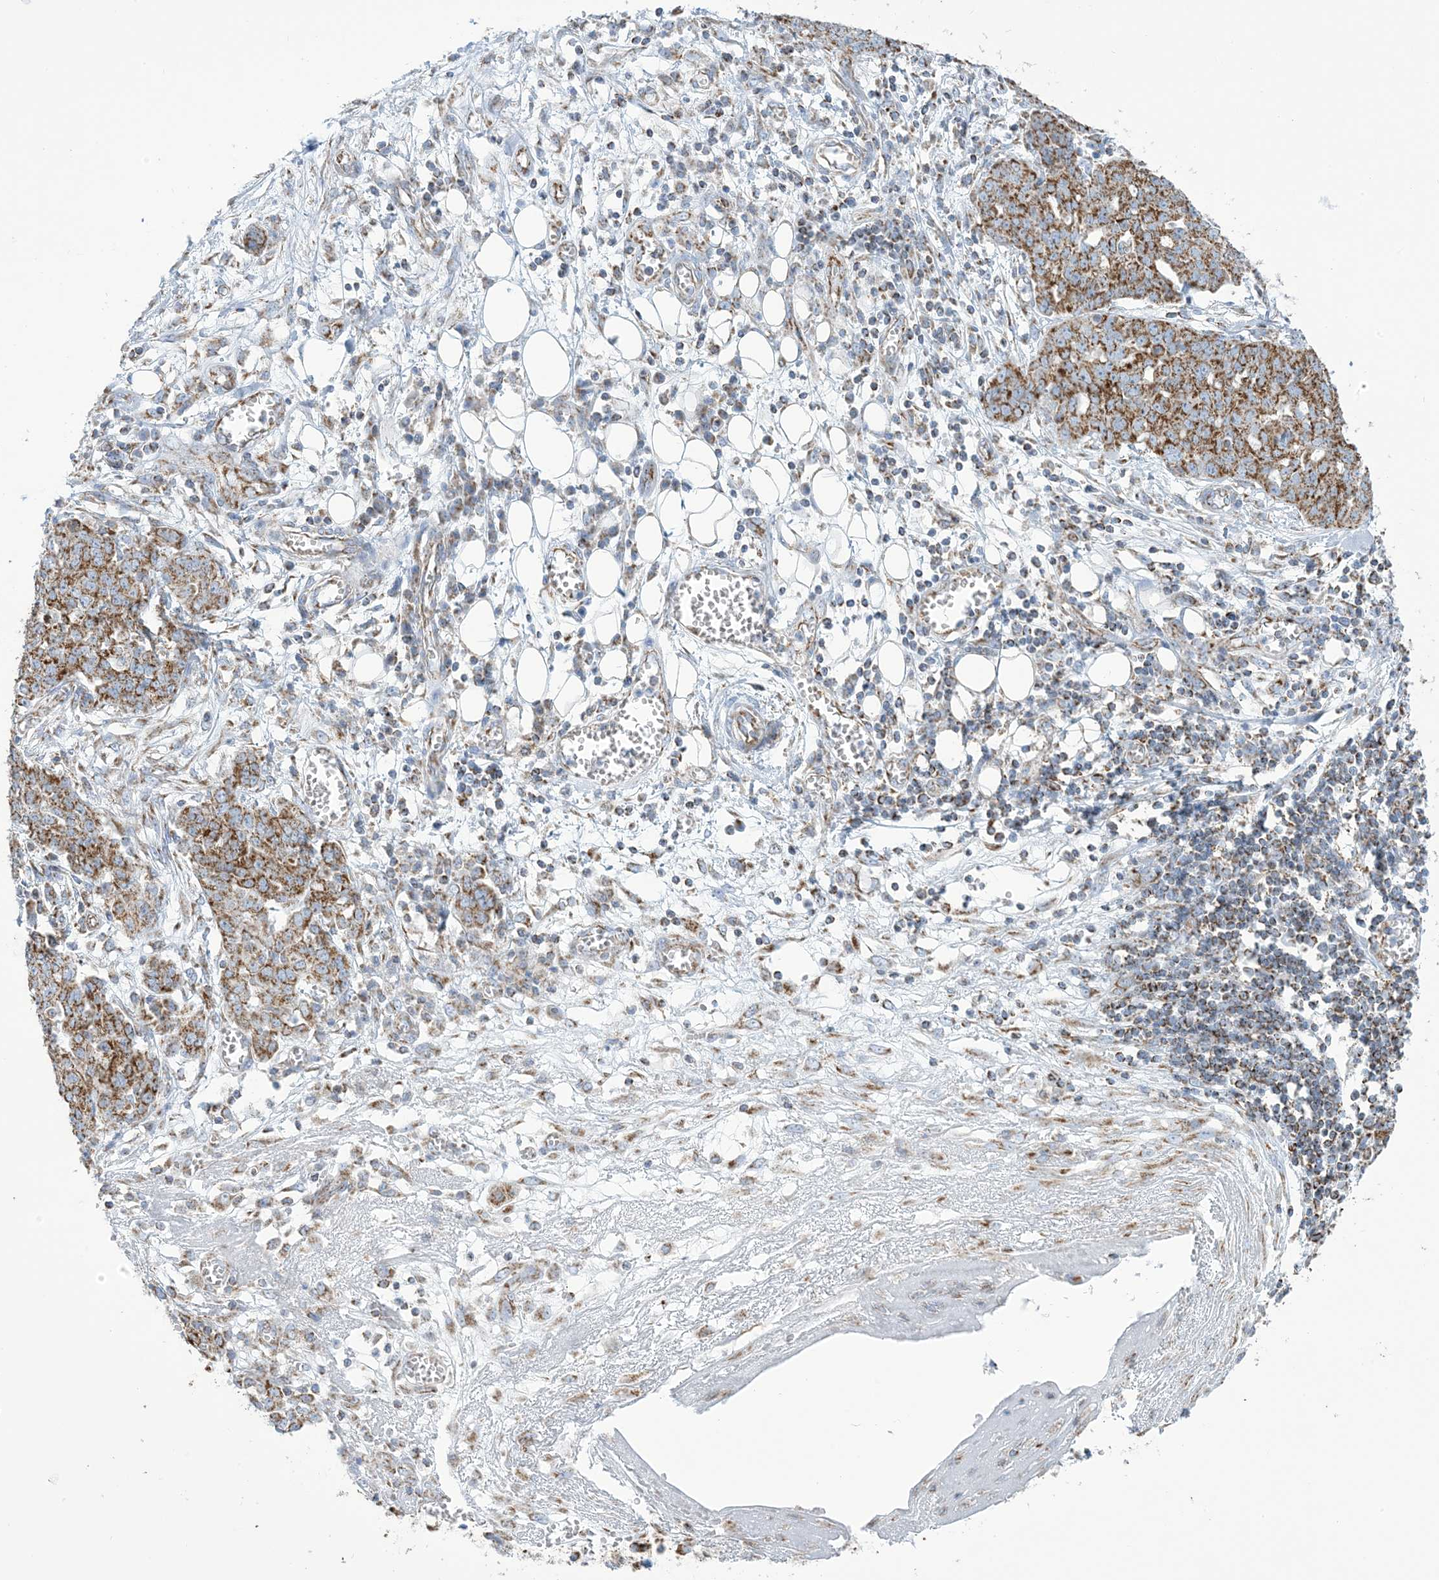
{"staining": {"intensity": "moderate", "quantity": ">75%", "location": "cytoplasmic/membranous"}, "tissue": "ovarian cancer", "cell_type": "Tumor cells", "image_type": "cancer", "snomed": [{"axis": "morphology", "description": "Cystadenocarcinoma, serous, NOS"}, {"axis": "topography", "description": "Soft tissue"}, {"axis": "topography", "description": "Ovary"}], "caption": "Protein staining displays moderate cytoplasmic/membranous expression in approximately >75% of tumor cells in ovarian cancer.", "gene": "SAMM50", "patient": {"sex": "female", "age": 57}}